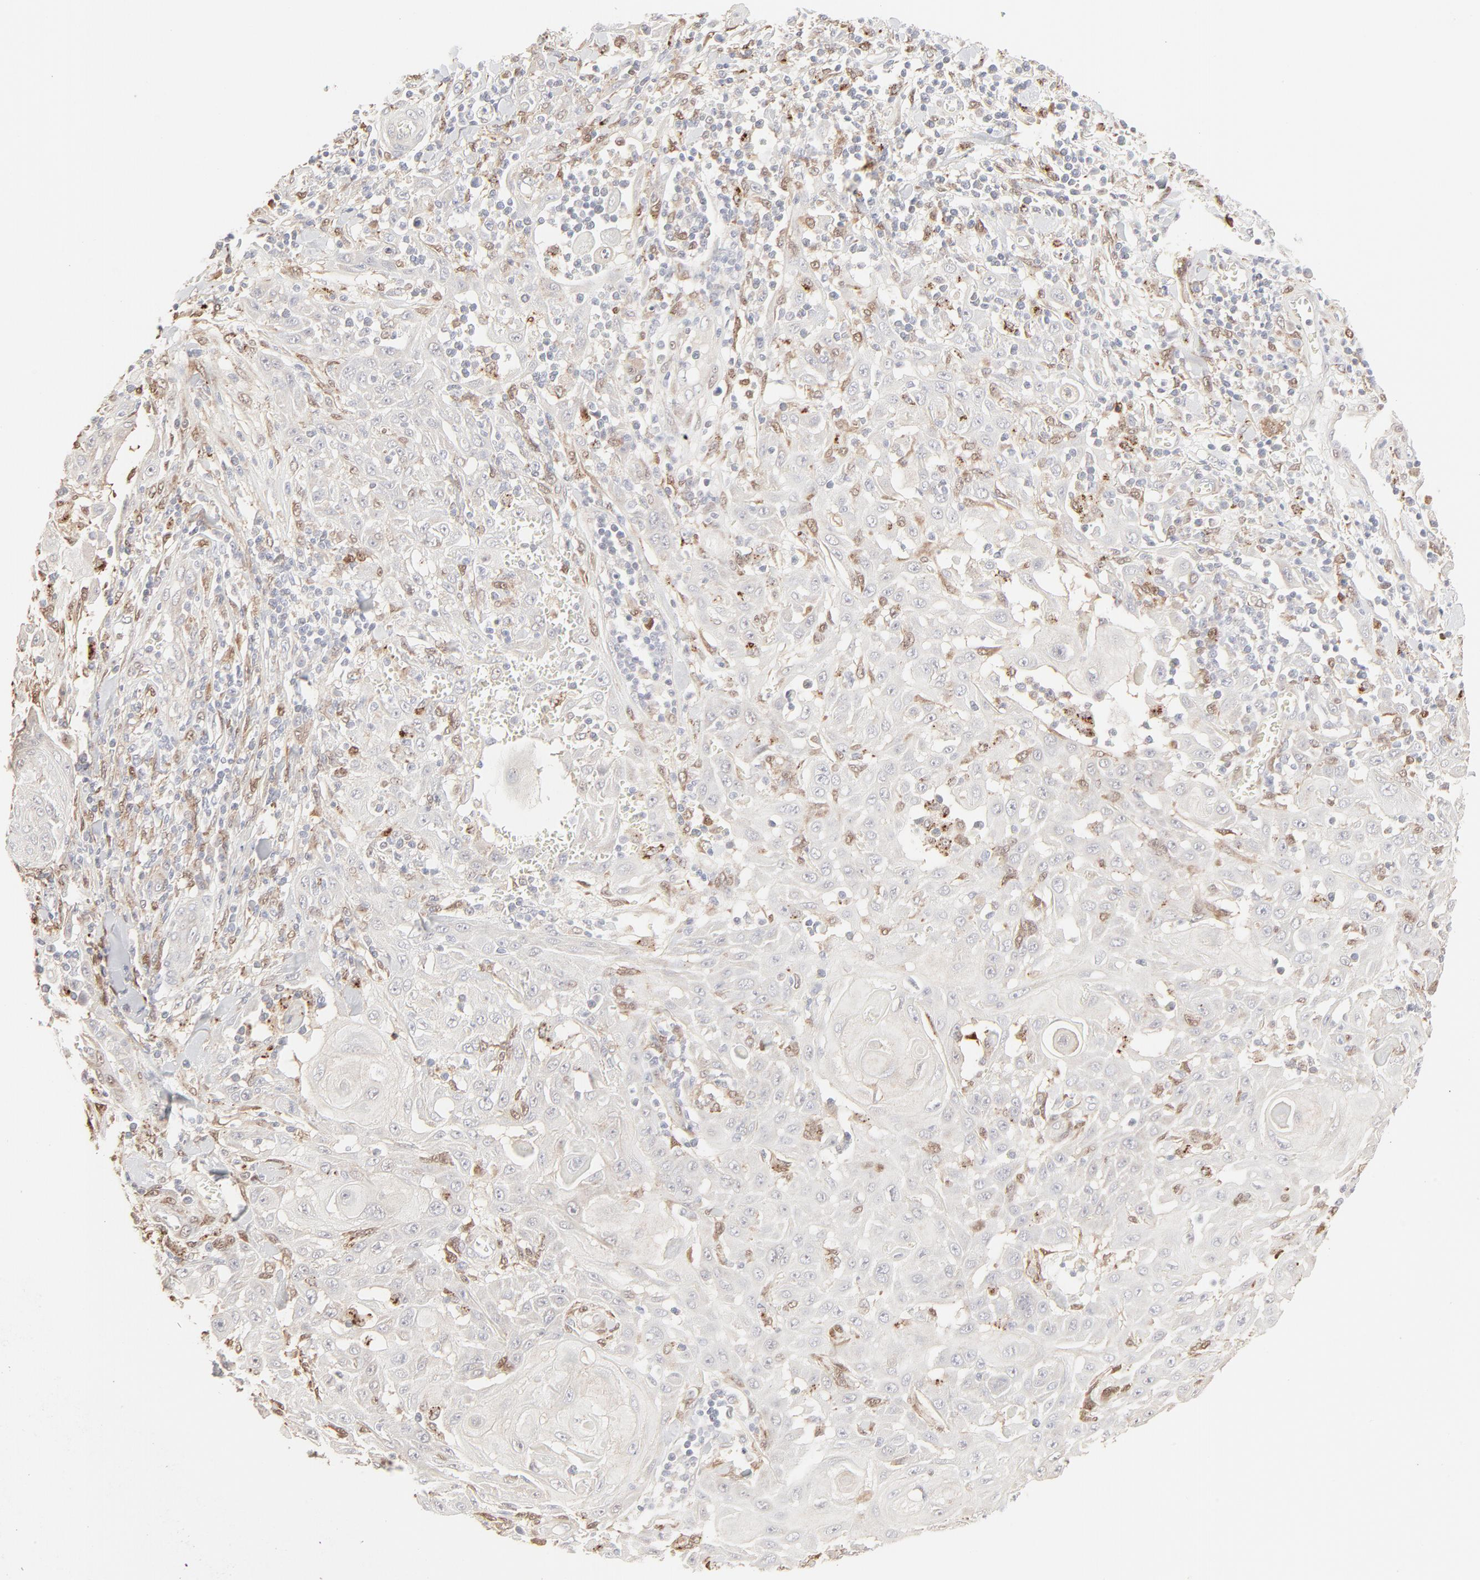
{"staining": {"intensity": "negative", "quantity": "none", "location": "none"}, "tissue": "skin cancer", "cell_type": "Tumor cells", "image_type": "cancer", "snomed": [{"axis": "morphology", "description": "Squamous cell carcinoma, NOS"}, {"axis": "topography", "description": "Skin"}], "caption": "Tumor cells are negative for brown protein staining in skin squamous cell carcinoma.", "gene": "LGALS2", "patient": {"sex": "male", "age": 24}}